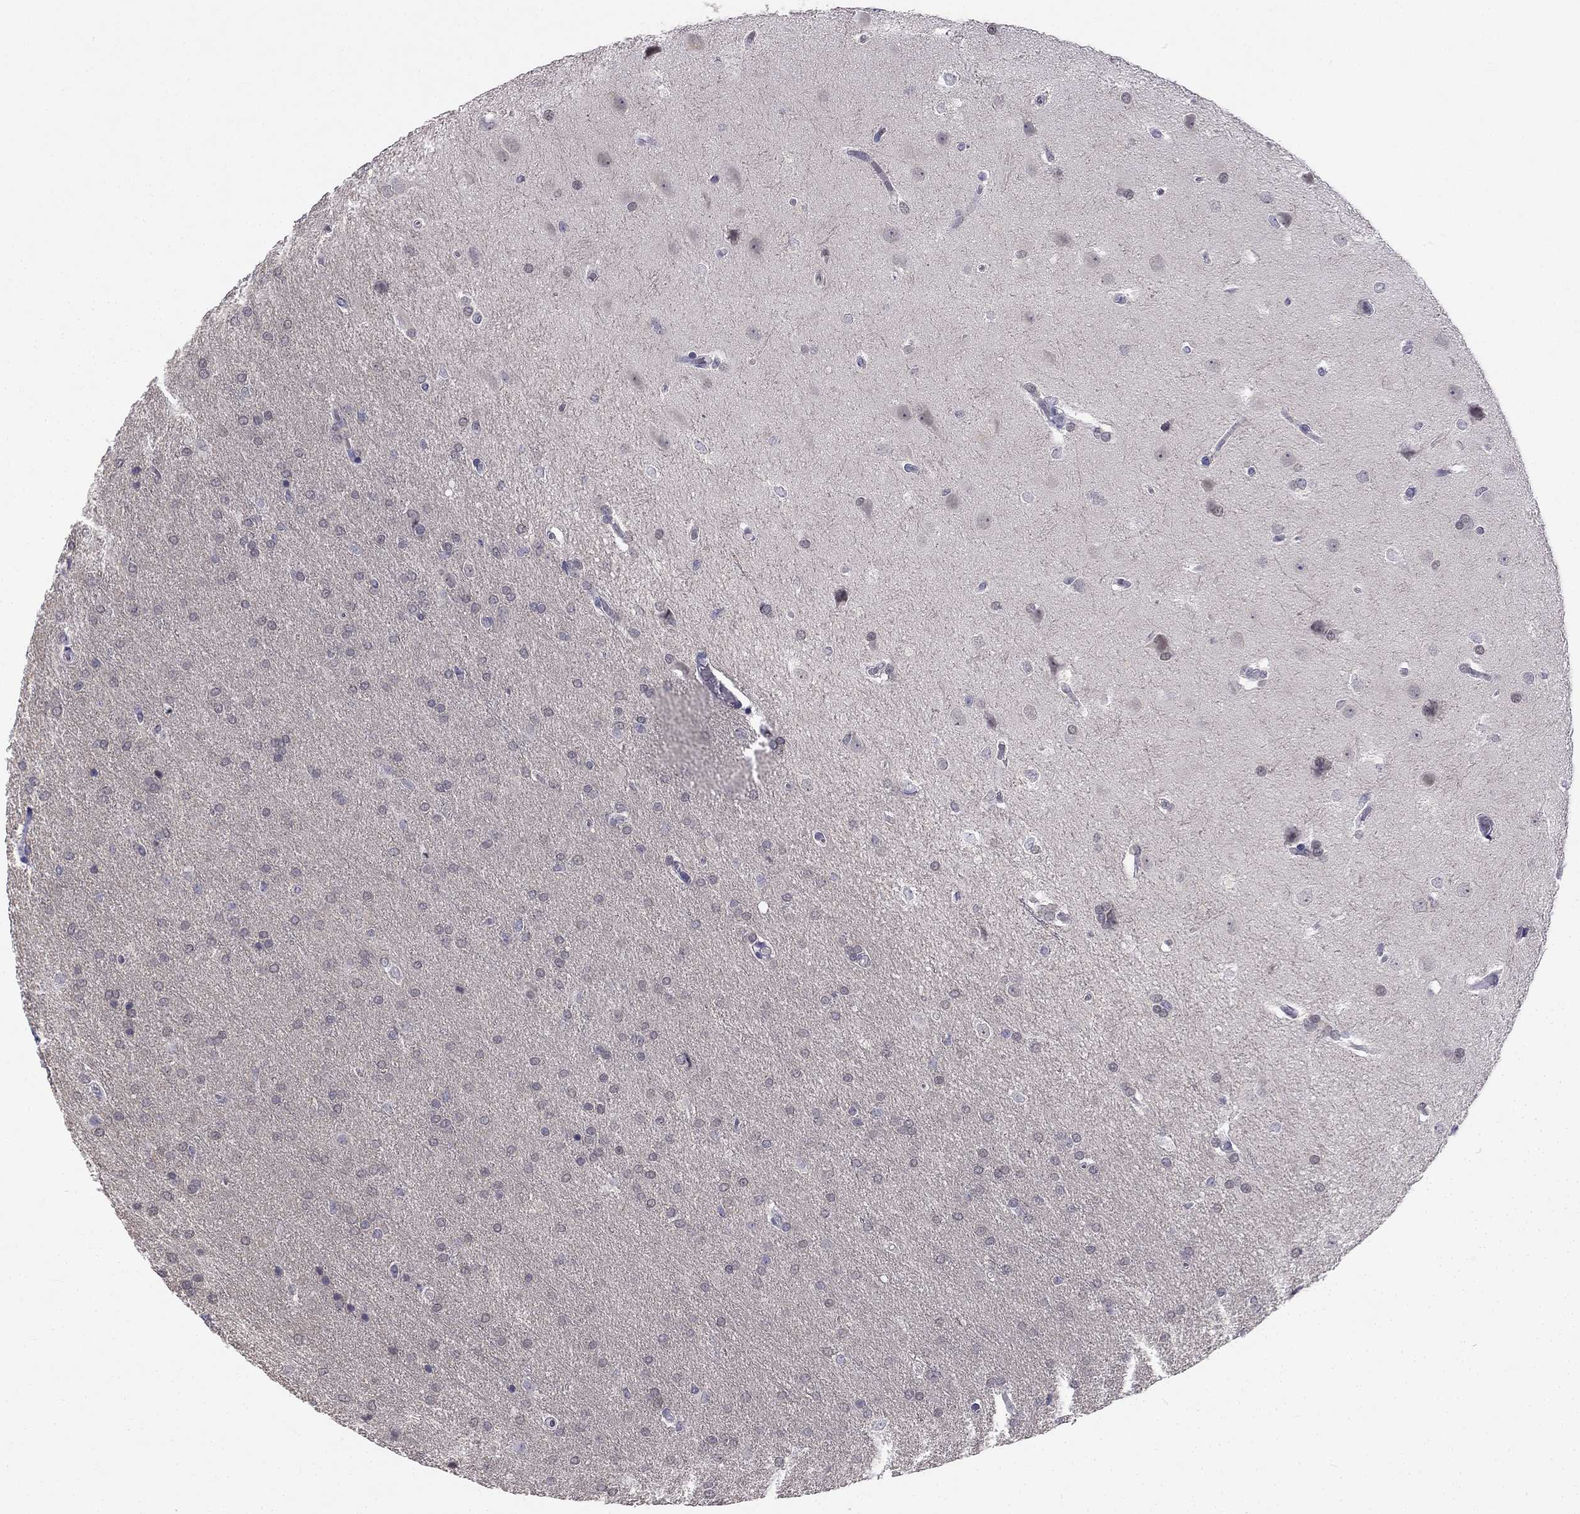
{"staining": {"intensity": "negative", "quantity": "none", "location": "none"}, "tissue": "glioma", "cell_type": "Tumor cells", "image_type": "cancer", "snomed": [{"axis": "morphology", "description": "Glioma, malignant, Low grade"}, {"axis": "topography", "description": "Brain"}], "caption": "Tumor cells are negative for brown protein staining in glioma.", "gene": "C16orf89", "patient": {"sex": "female", "age": 32}}